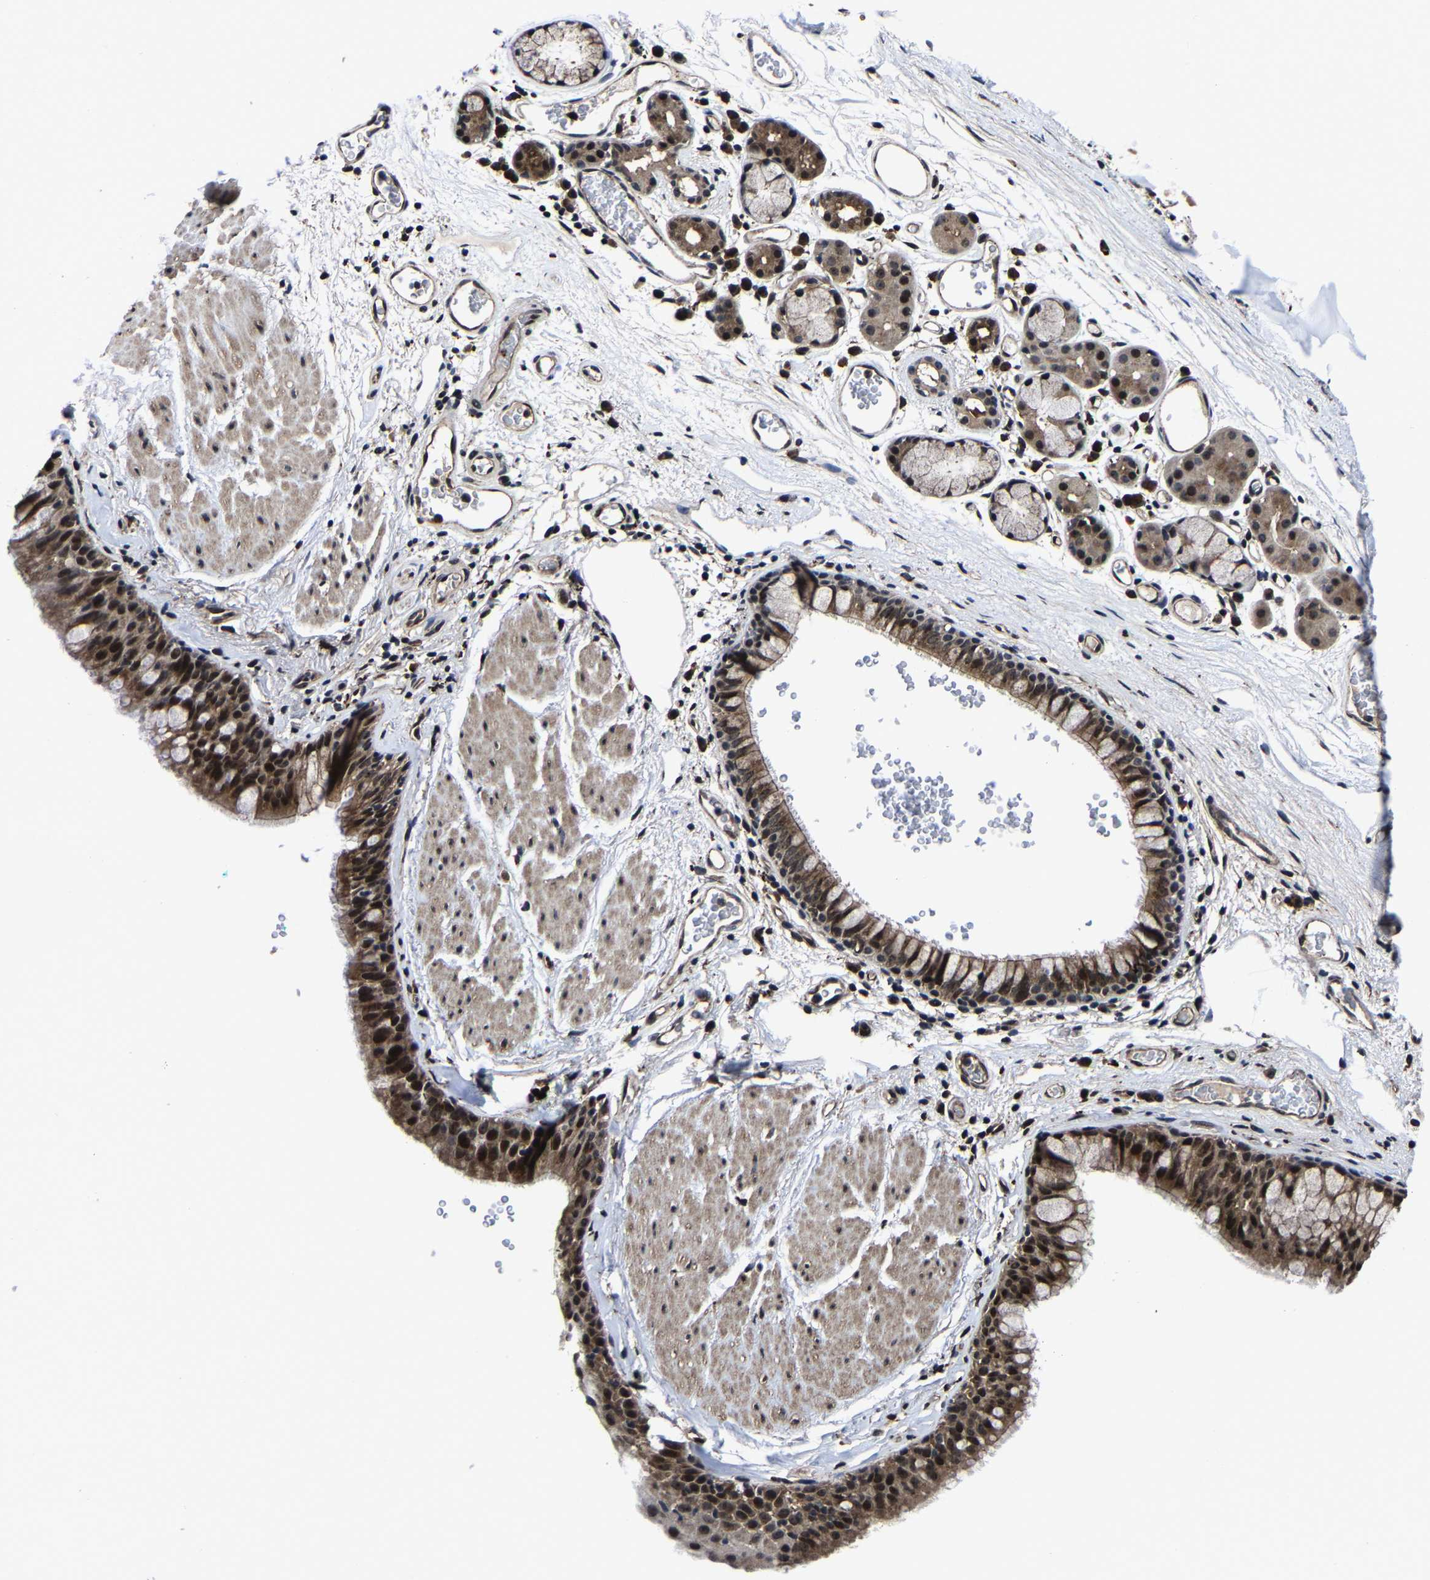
{"staining": {"intensity": "strong", "quantity": ">75%", "location": "cytoplasmic/membranous,nuclear"}, "tissue": "bronchus", "cell_type": "Respiratory epithelial cells", "image_type": "normal", "snomed": [{"axis": "morphology", "description": "Normal tissue, NOS"}, {"axis": "topography", "description": "Cartilage tissue"}, {"axis": "topography", "description": "Bronchus"}], "caption": "A photomicrograph of human bronchus stained for a protein displays strong cytoplasmic/membranous,nuclear brown staining in respiratory epithelial cells. (Brightfield microscopy of DAB IHC at high magnification).", "gene": "ZCCHC7", "patient": {"sex": "female", "age": 53}}